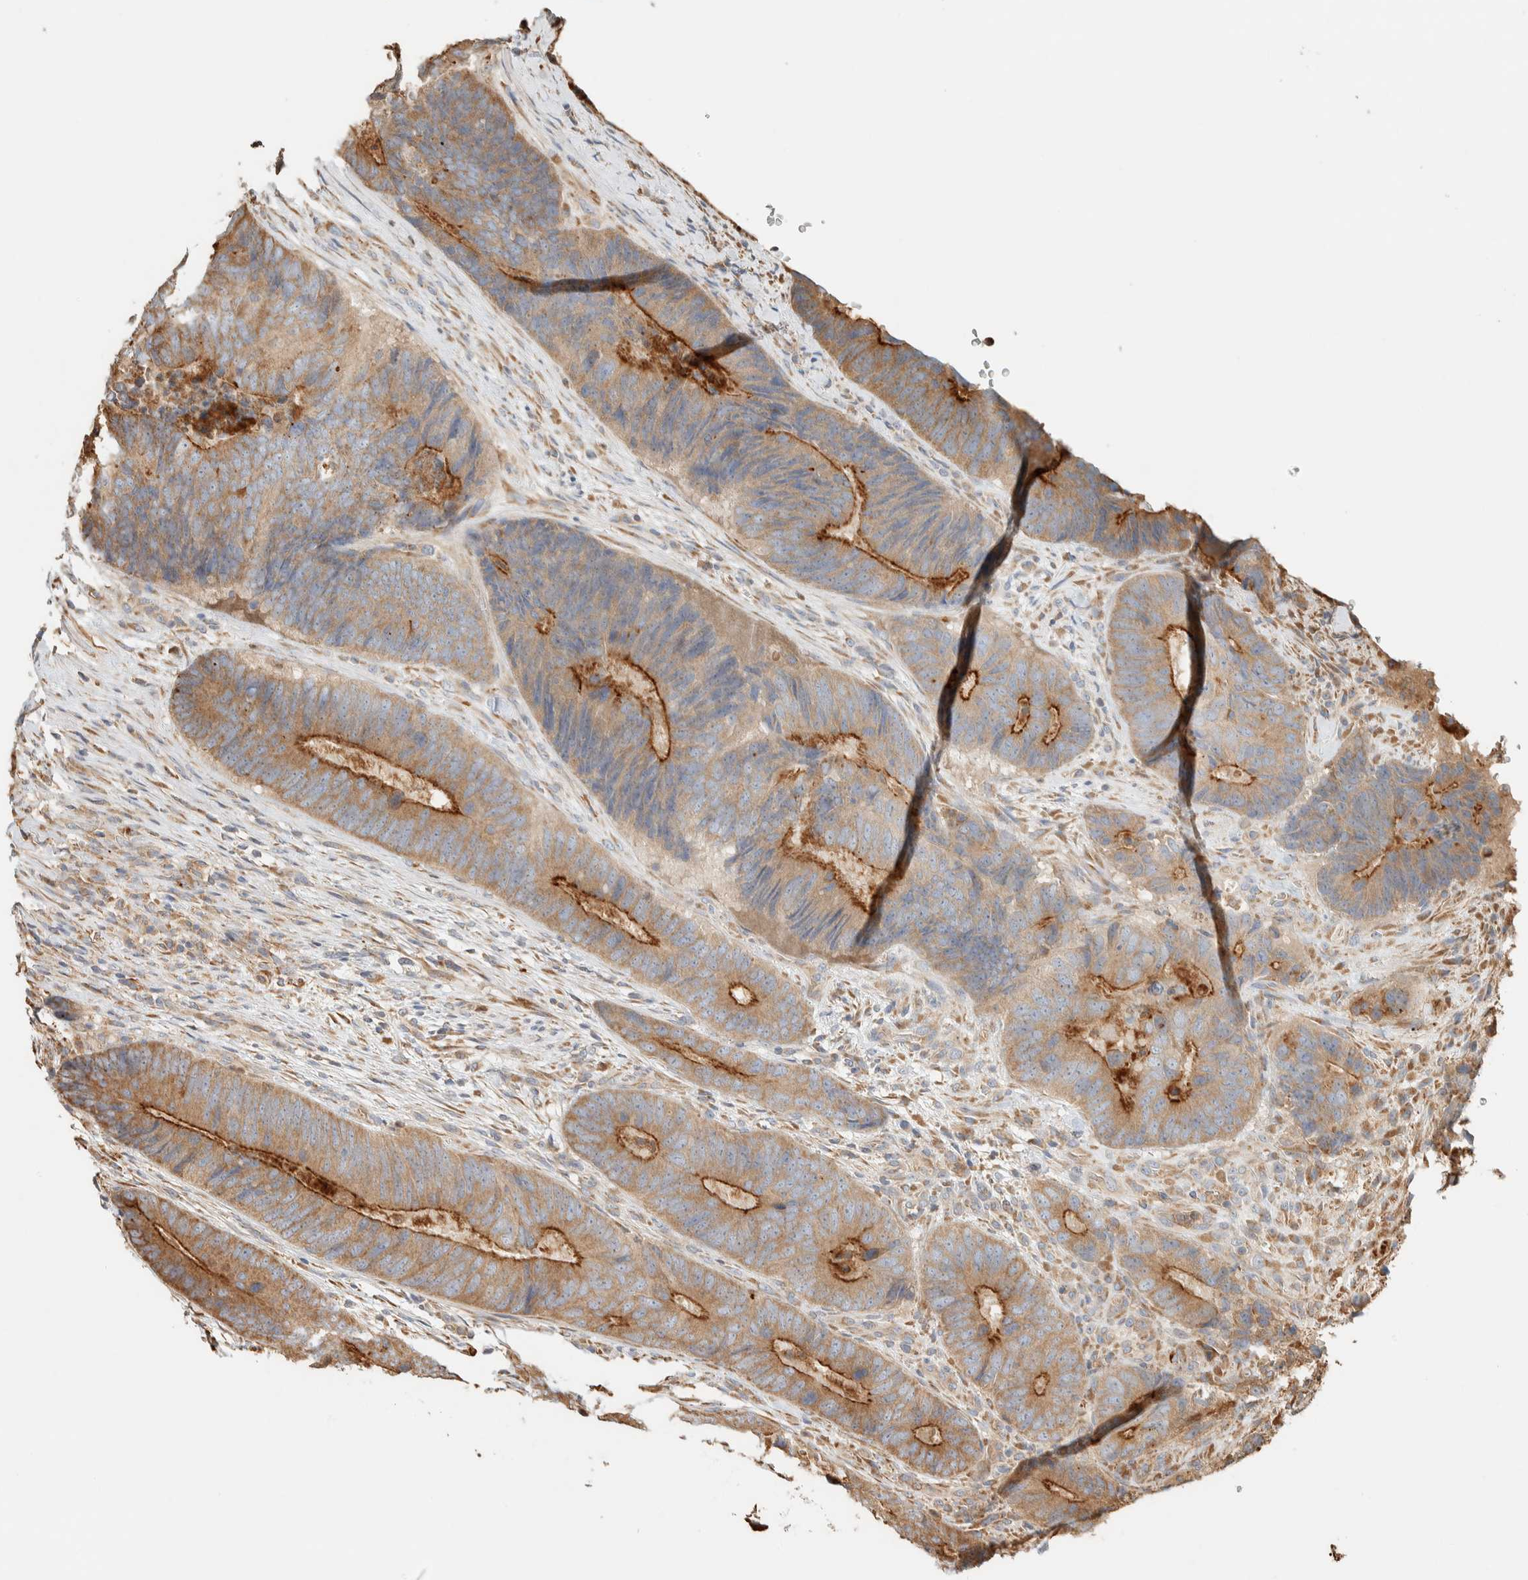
{"staining": {"intensity": "moderate", "quantity": "25%-75%", "location": "cytoplasmic/membranous"}, "tissue": "colorectal cancer", "cell_type": "Tumor cells", "image_type": "cancer", "snomed": [{"axis": "morphology", "description": "Adenocarcinoma, NOS"}, {"axis": "topography", "description": "Colon"}], "caption": "This micrograph displays immunohistochemistry staining of human colorectal adenocarcinoma, with medium moderate cytoplasmic/membranous positivity in about 25%-75% of tumor cells.", "gene": "RAB11FIP1", "patient": {"sex": "male", "age": 56}}